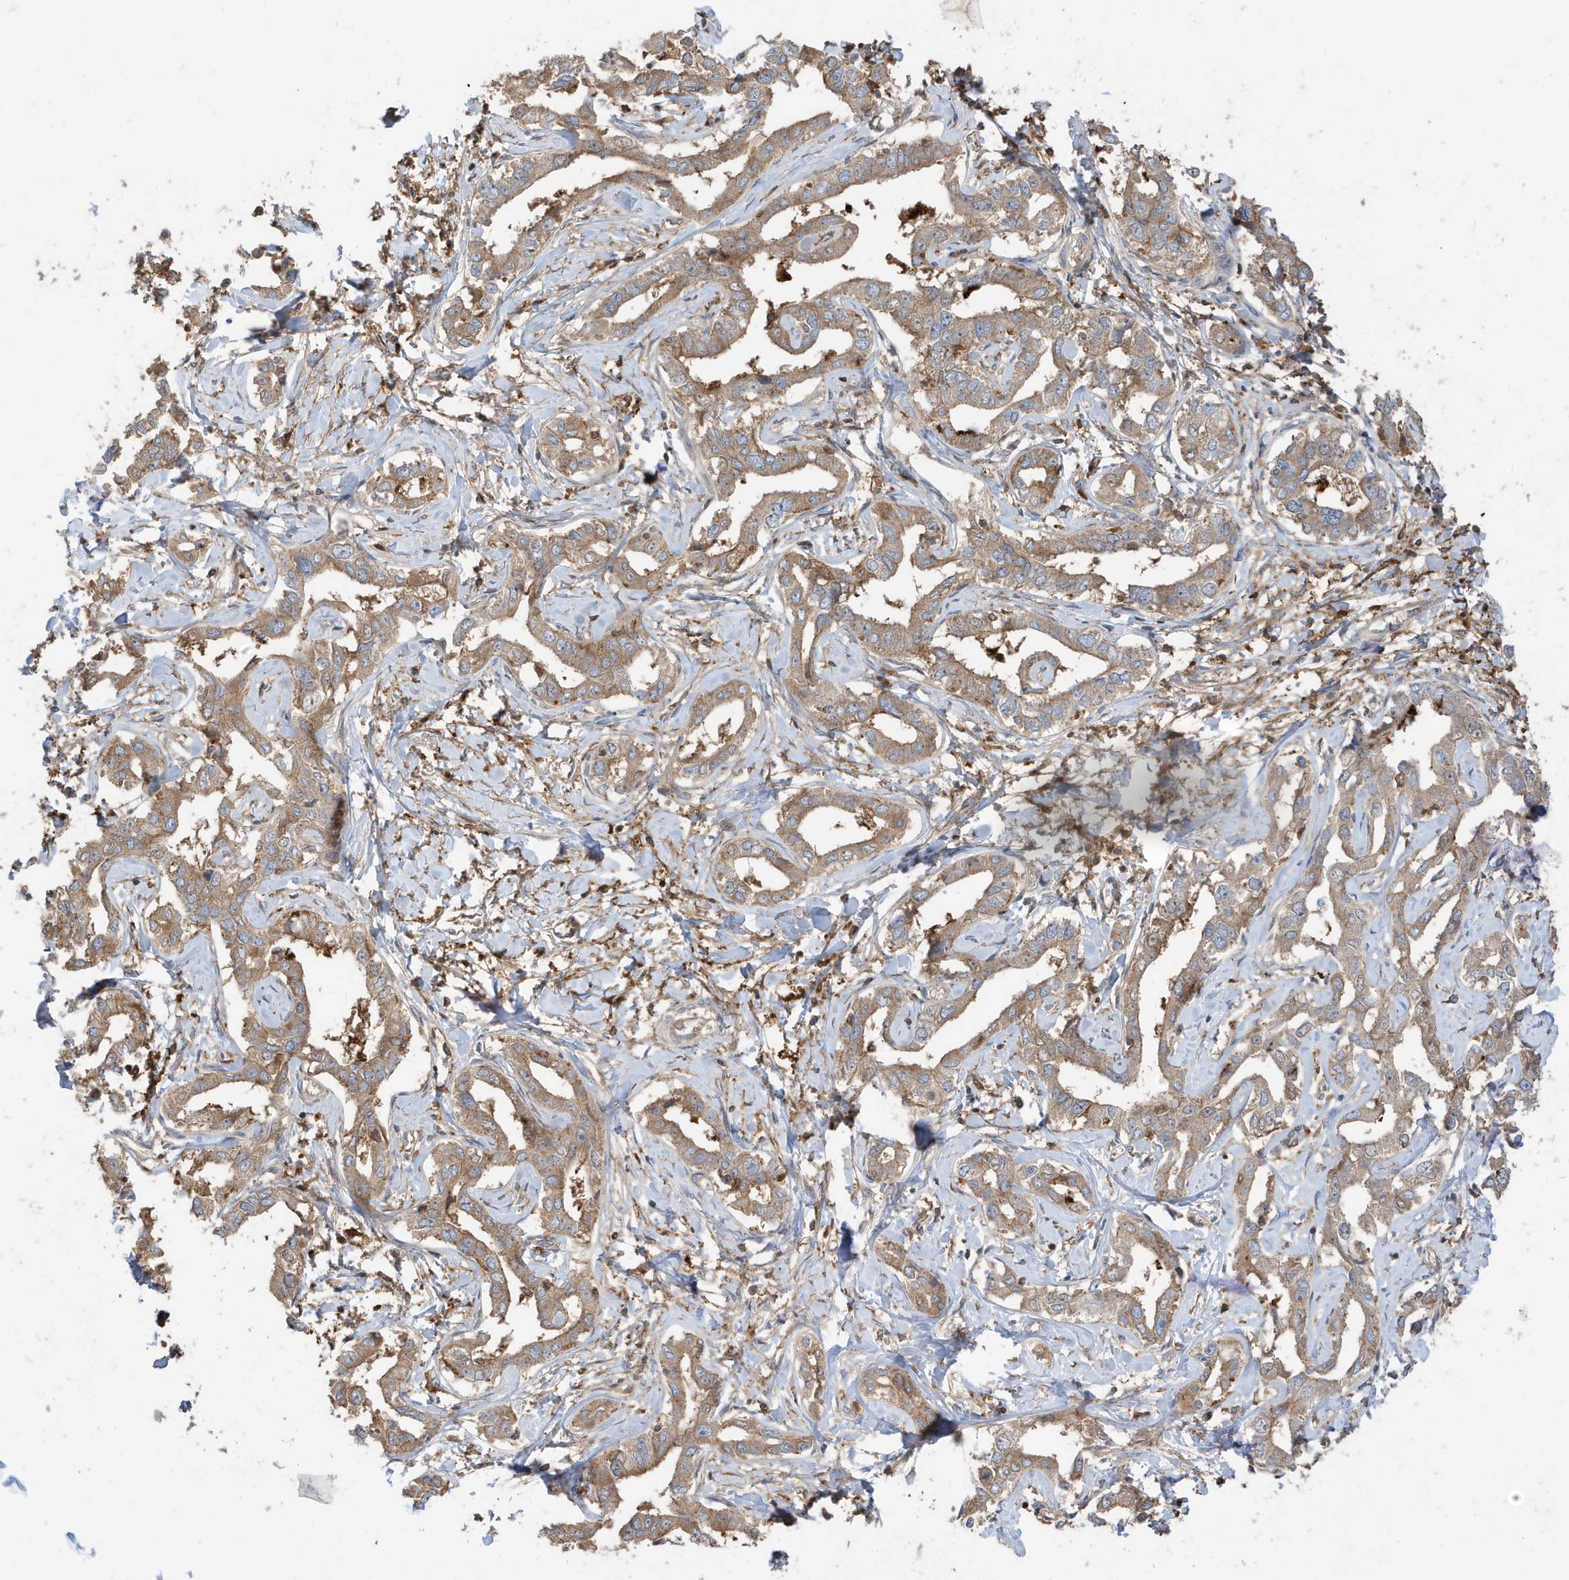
{"staining": {"intensity": "moderate", "quantity": ">75%", "location": "cytoplasmic/membranous"}, "tissue": "liver cancer", "cell_type": "Tumor cells", "image_type": "cancer", "snomed": [{"axis": "morphology", "description": "Cholangiocarcinoma"}, {"axis": "topography", "description": "Liver"}], "caption": "High-magnification brightfield microscopy of cholangiocarcinoma (liver) stained with DAB (brown) and counterstained with hematoxylin (blue). tumor cells exhibit moderate cytoplasmic/membranous expression is seen in approximately>75% of cells.", "gene": "ABTB1", "patient": {"sex": "male", "age": 59}}